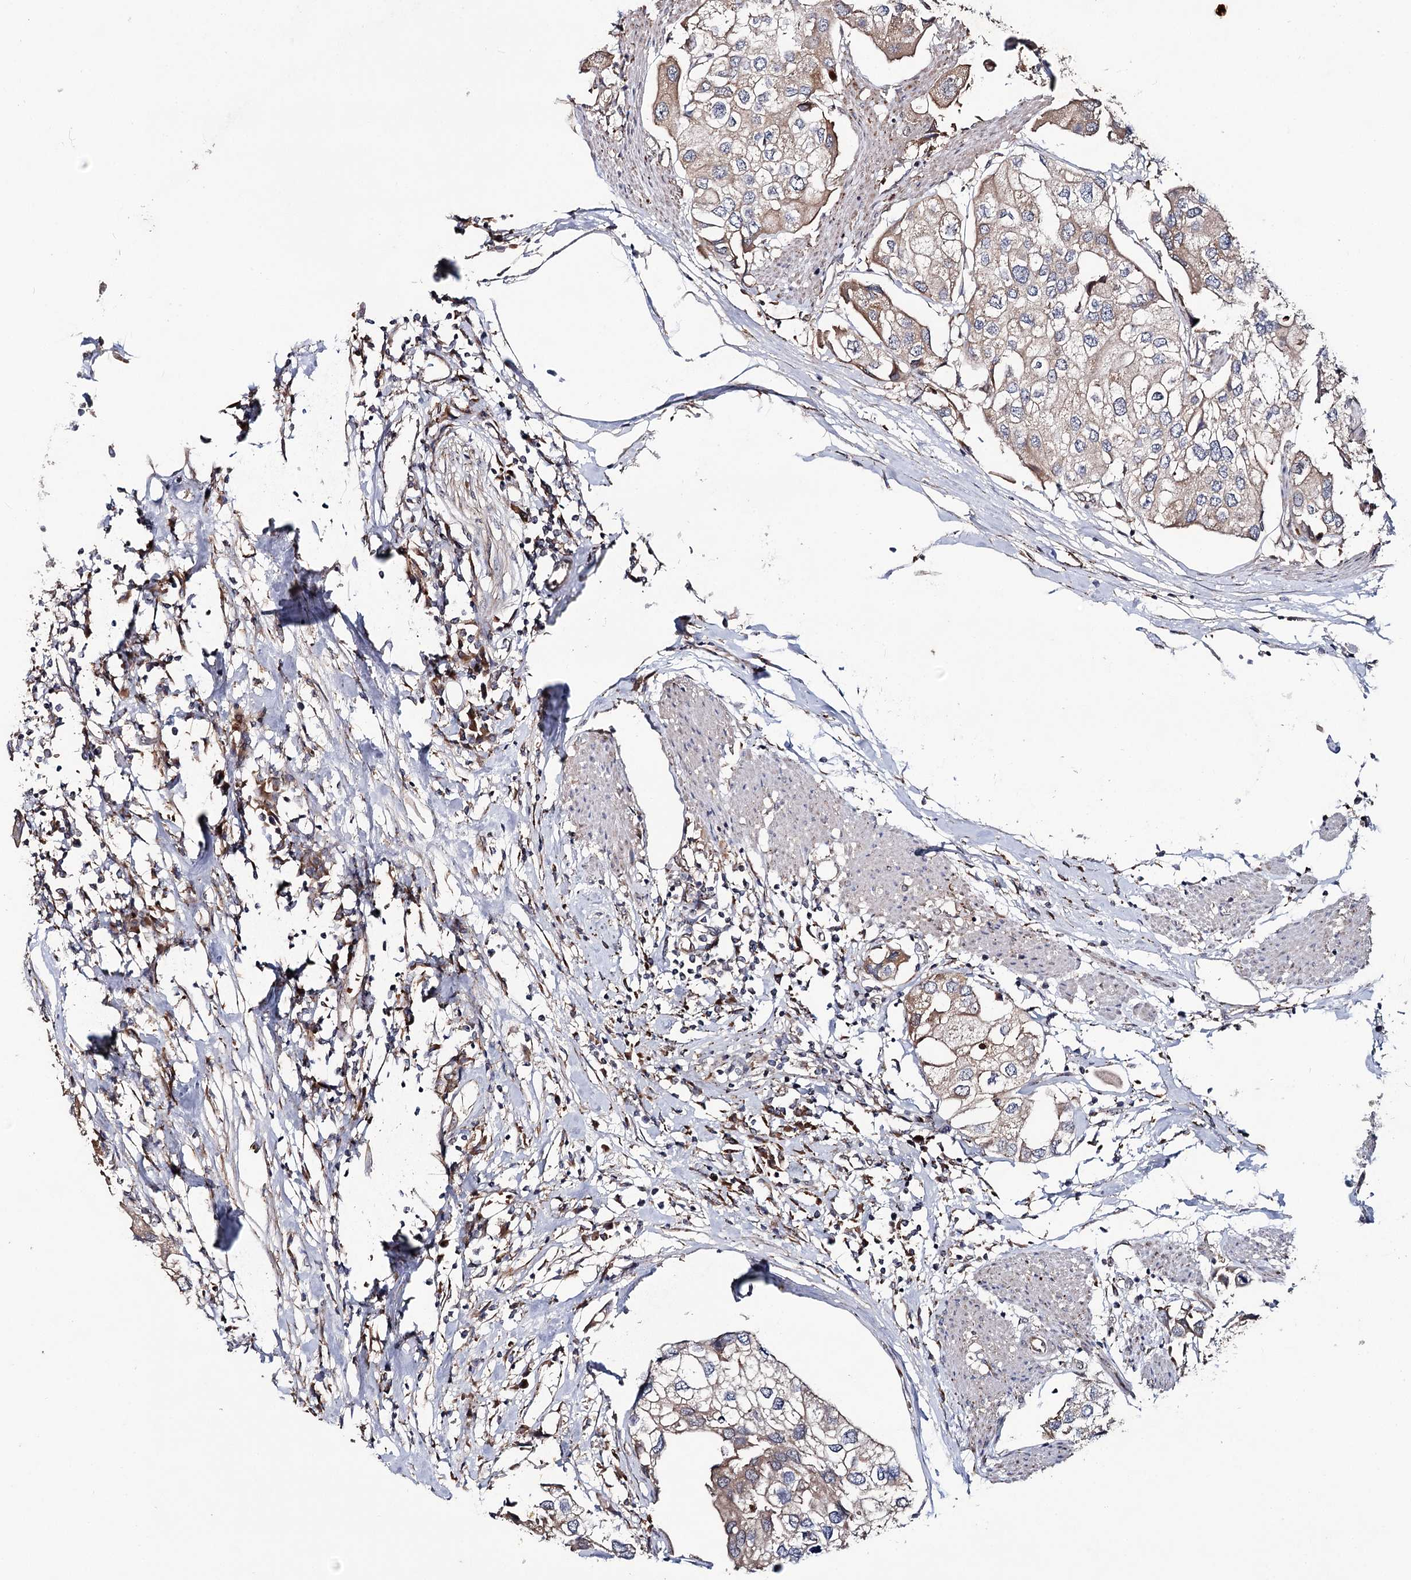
{"staining": {"intensity": "moderate", "quantity": "25%-75%", "location": "cytoplasmic/membranous"}, "tissue": "urothelial cancer", "cell_type": "Tumor cells", "image_type": "cancer", "snomed": [{"axis": "morphology", "description": "Urothelial carcinoma, High grade"}, {"axis": "topography", "description": "Urinary bladder"}], "caption": "Urothelial carcinoma (high-grade) tissue demonstrates moderate cytoplasmic/membranous staining in about 25%-75% of tumor cells Immunohistochemistry stains the protein of interest in brown and the nuclei are stained blue.", "gene": "MSANTD2", "patient": {"sex": "male", "age": 64}}